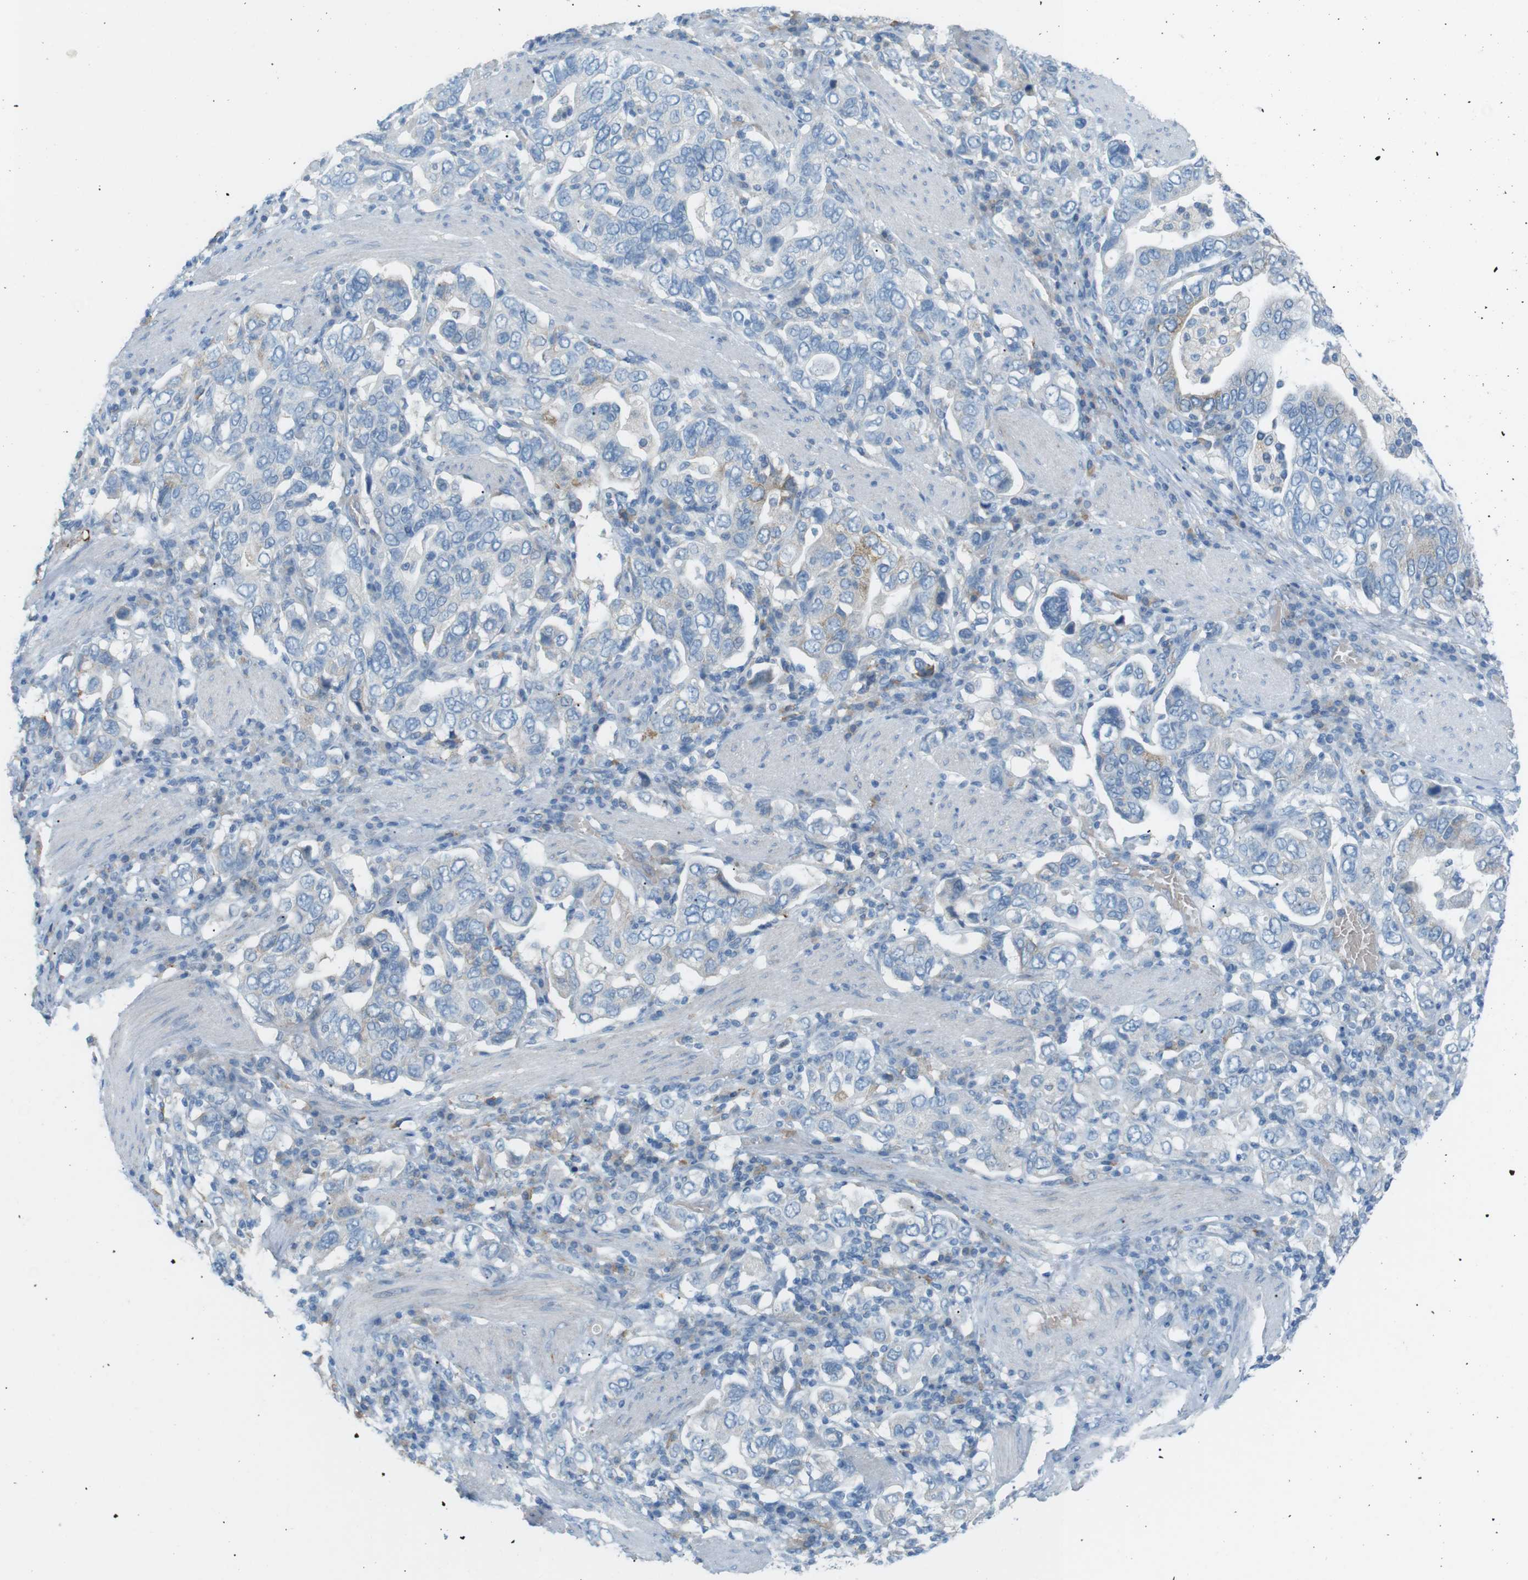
{"staining": {"intensity": "negative", "quantity": "none", "location": "none"}, "tissue": "stomach cancer", "cell_type": "Tumor cells", "image_type": "cancer", "snomed": [{"axis": "morphology", "description": "Adenocarcinoma, NOS"}, {"axis": "topography", "description": "Stomach, upper"}], "caption": "Human stomach cancer (adenocarcinoma) stained for a protein using IHC shows no positivity in tumor cells.", "gene": "VAMP1", "patient": {"sex": "male", "age": 62}}